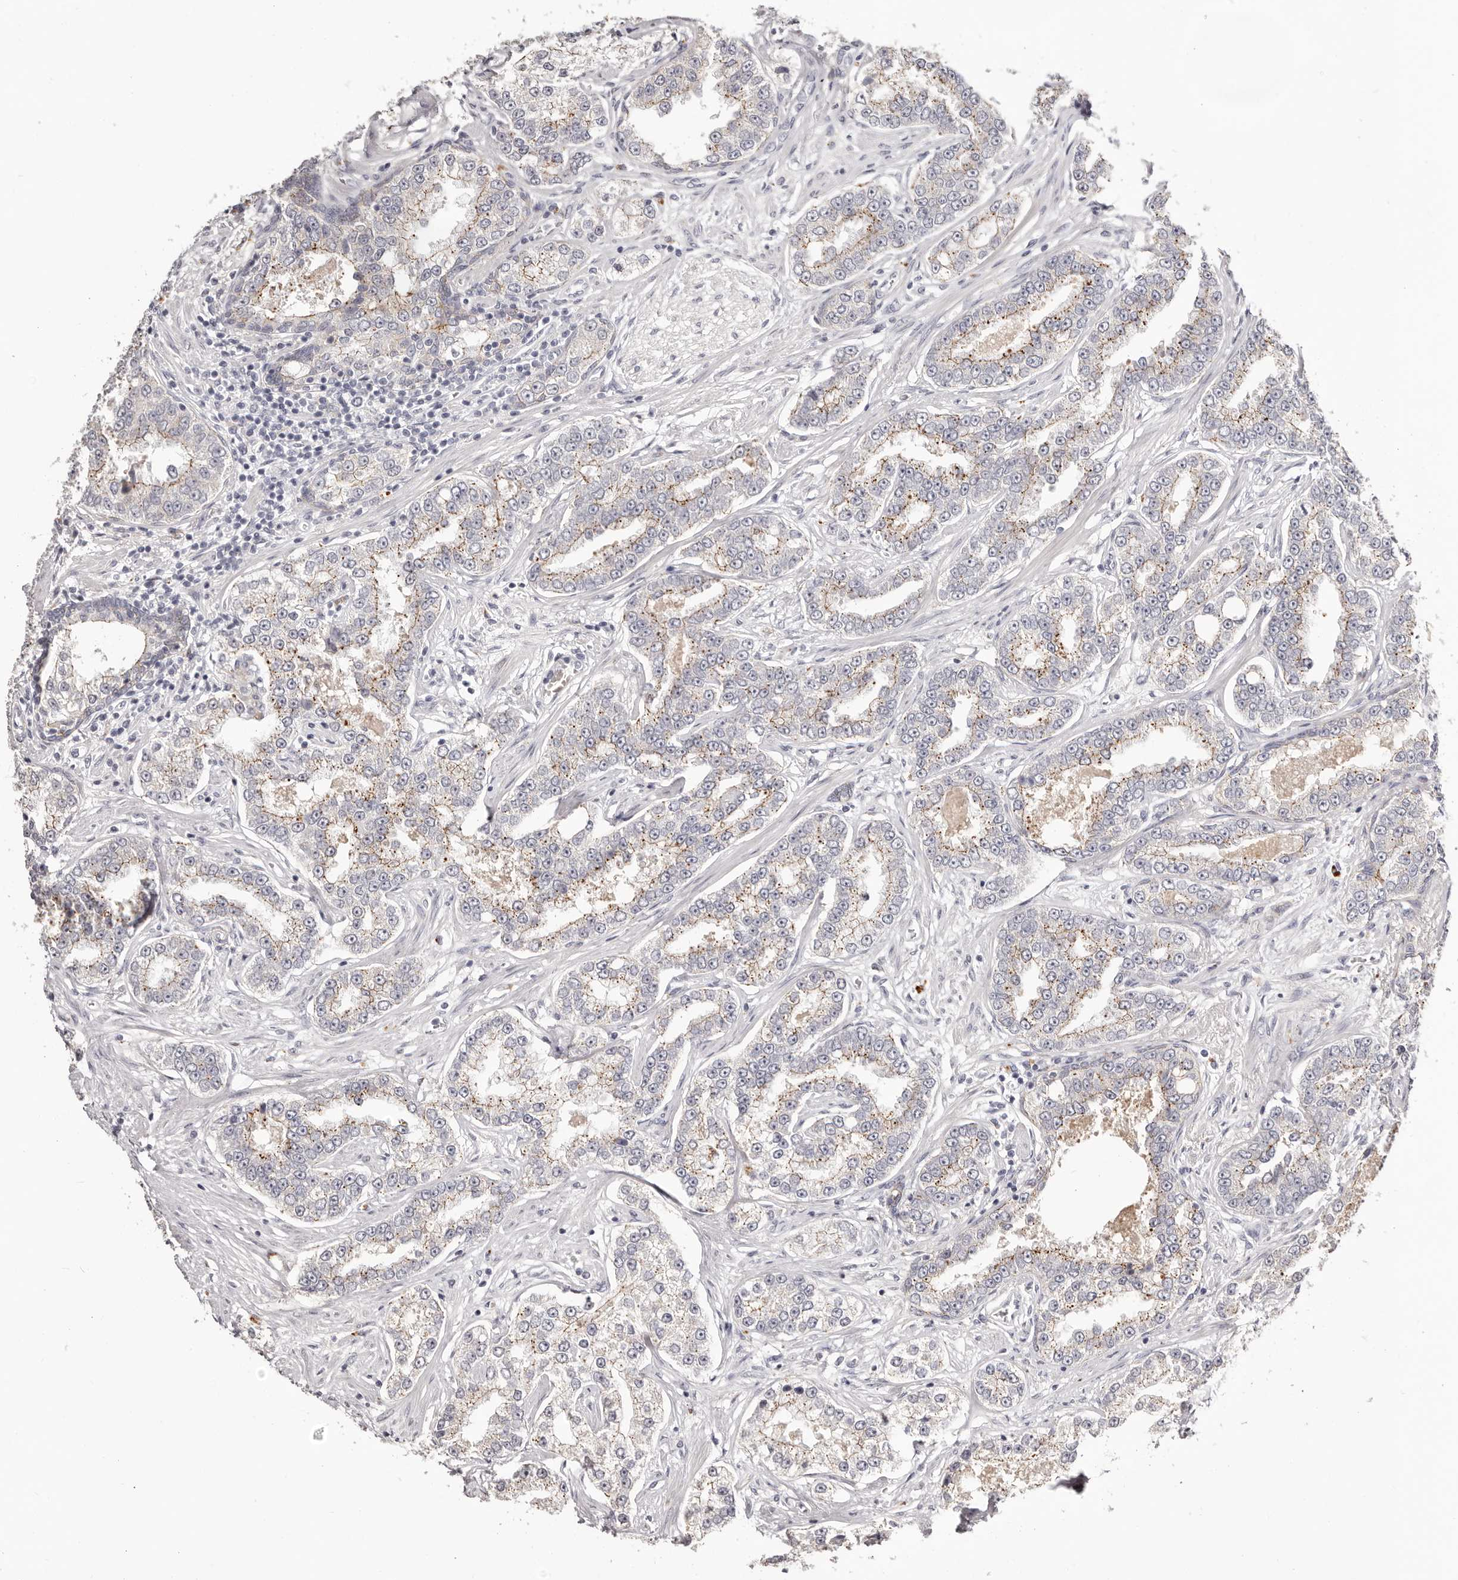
{"staining": {"intensity": "weak", "quantity": ">75%", "location": "cytoplasmic/membranous"}, "tissue": "prostate cancer", "cell_type": "Tumor cells", "image_type": "cancer", "snomed": [{"axis": "morphology", "description": "Normal tissue, NOS"}, {"axis": "morphology", "description": "Adenocarcinoma, High grade"}, {"axis": "topography", "description": "Prostate"}], "caption": "Protein expression analysis of prostate cancer (adenocarcinoma (high-grade)) demonstrates weak cytoplasmic/membranous positivity in about >75% of tumor cells.", "gene": "PCDHB6", "patient": {"sex": "male", "age": 83}}